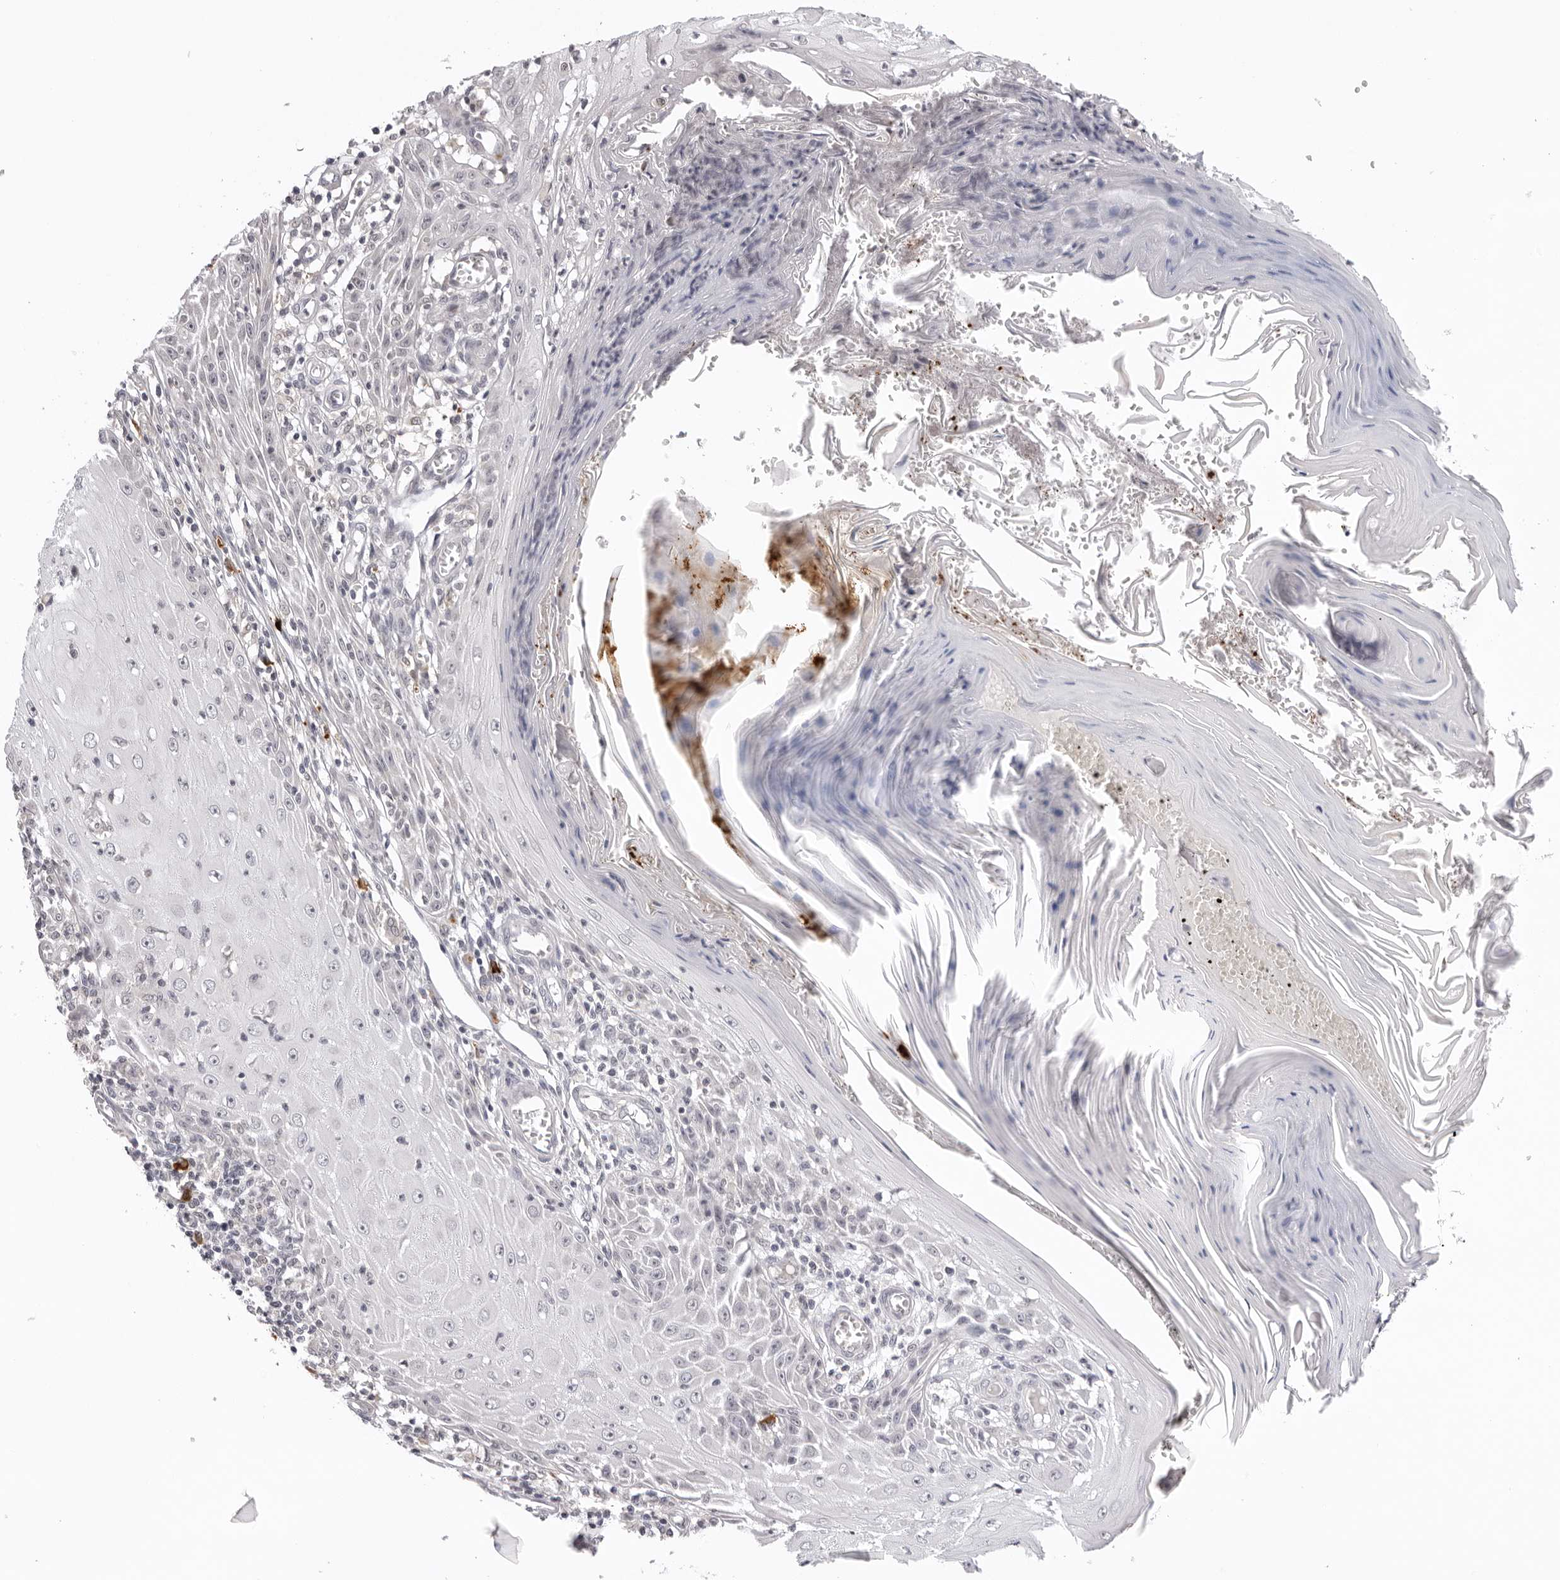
{"staining": {"intensity": "negative", "quantity": "none", "location": "none"}, "tissue": "skin cancer", "cell_type": "Tumor cells", "image_type": "cancer", "snomed": [{"axis": "morphology", "description": "Squamous cell carcinoma, NOS"}, {"axis": "topography", "description": "Skin"}], "caption": "This is a micrograph of IHC staining of squamous cell carcinoma (skin), which shows no expression in tumor cells.", "gene": "IL17RA", "patient": {"sex": "female", "age": 73}}